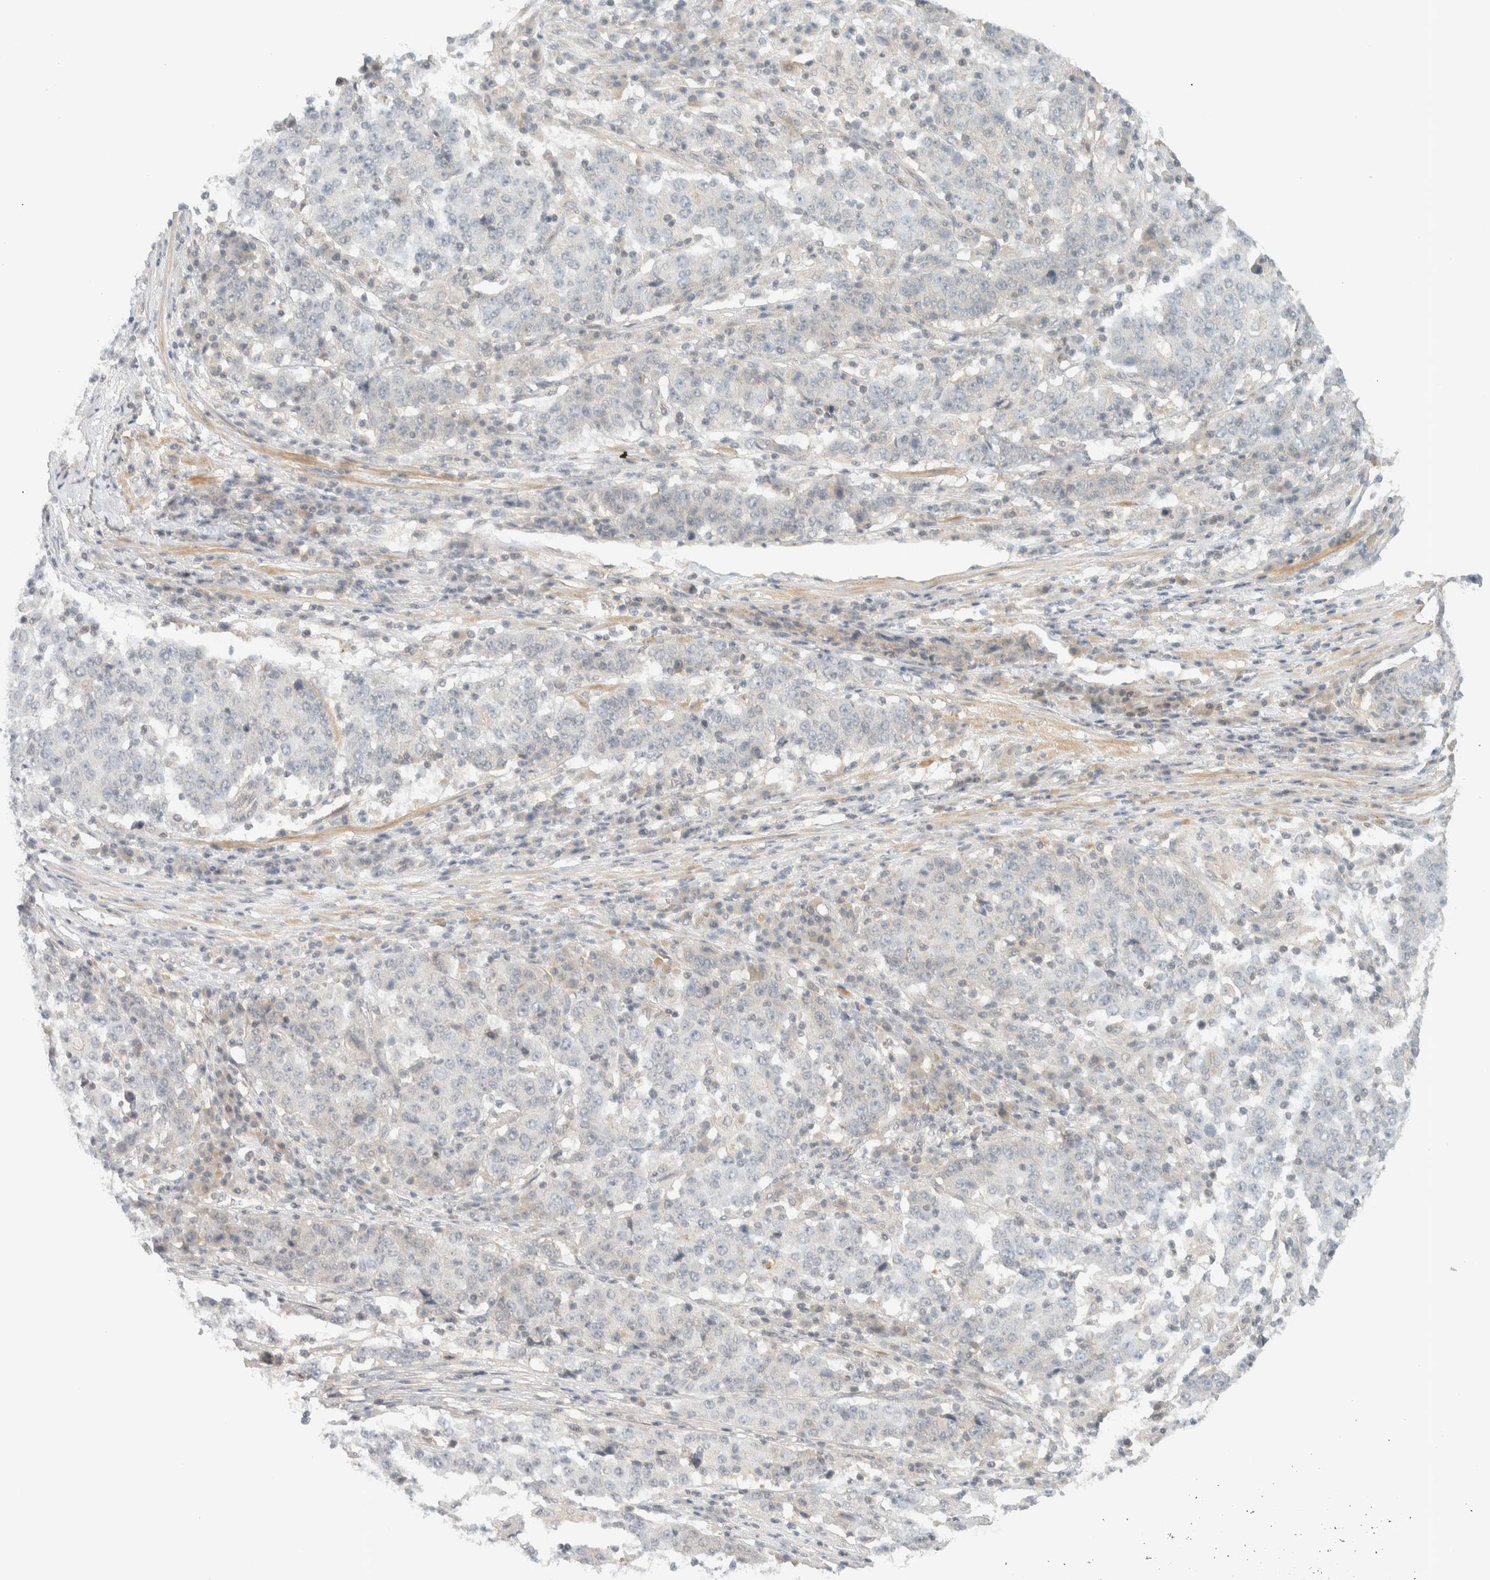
{"staining": {"intensity": "negative", "quantity": "none", "location": "none"}, "tissue": "stomach cancer", "cell_type": "Tumor cells", "image_type": "cancer", "snomed": [{"axis": "morphology", "description": "Adenocarcinoma, NOS"}, {"axis": "topography", "description": "Stomach"}], "caption": "IHC photomicrograph of neoplastic tissue: stomach cancer (adenocarcinoma) stained with DAB exhibits no significant protein positivity in tumor cells. (Brightfield microscopy of DAB (3,3'-diaminobenzidine) IHC at high magnification).", "gene": "KIFAP3", "patient": {"sex": "male", "age": 59}}